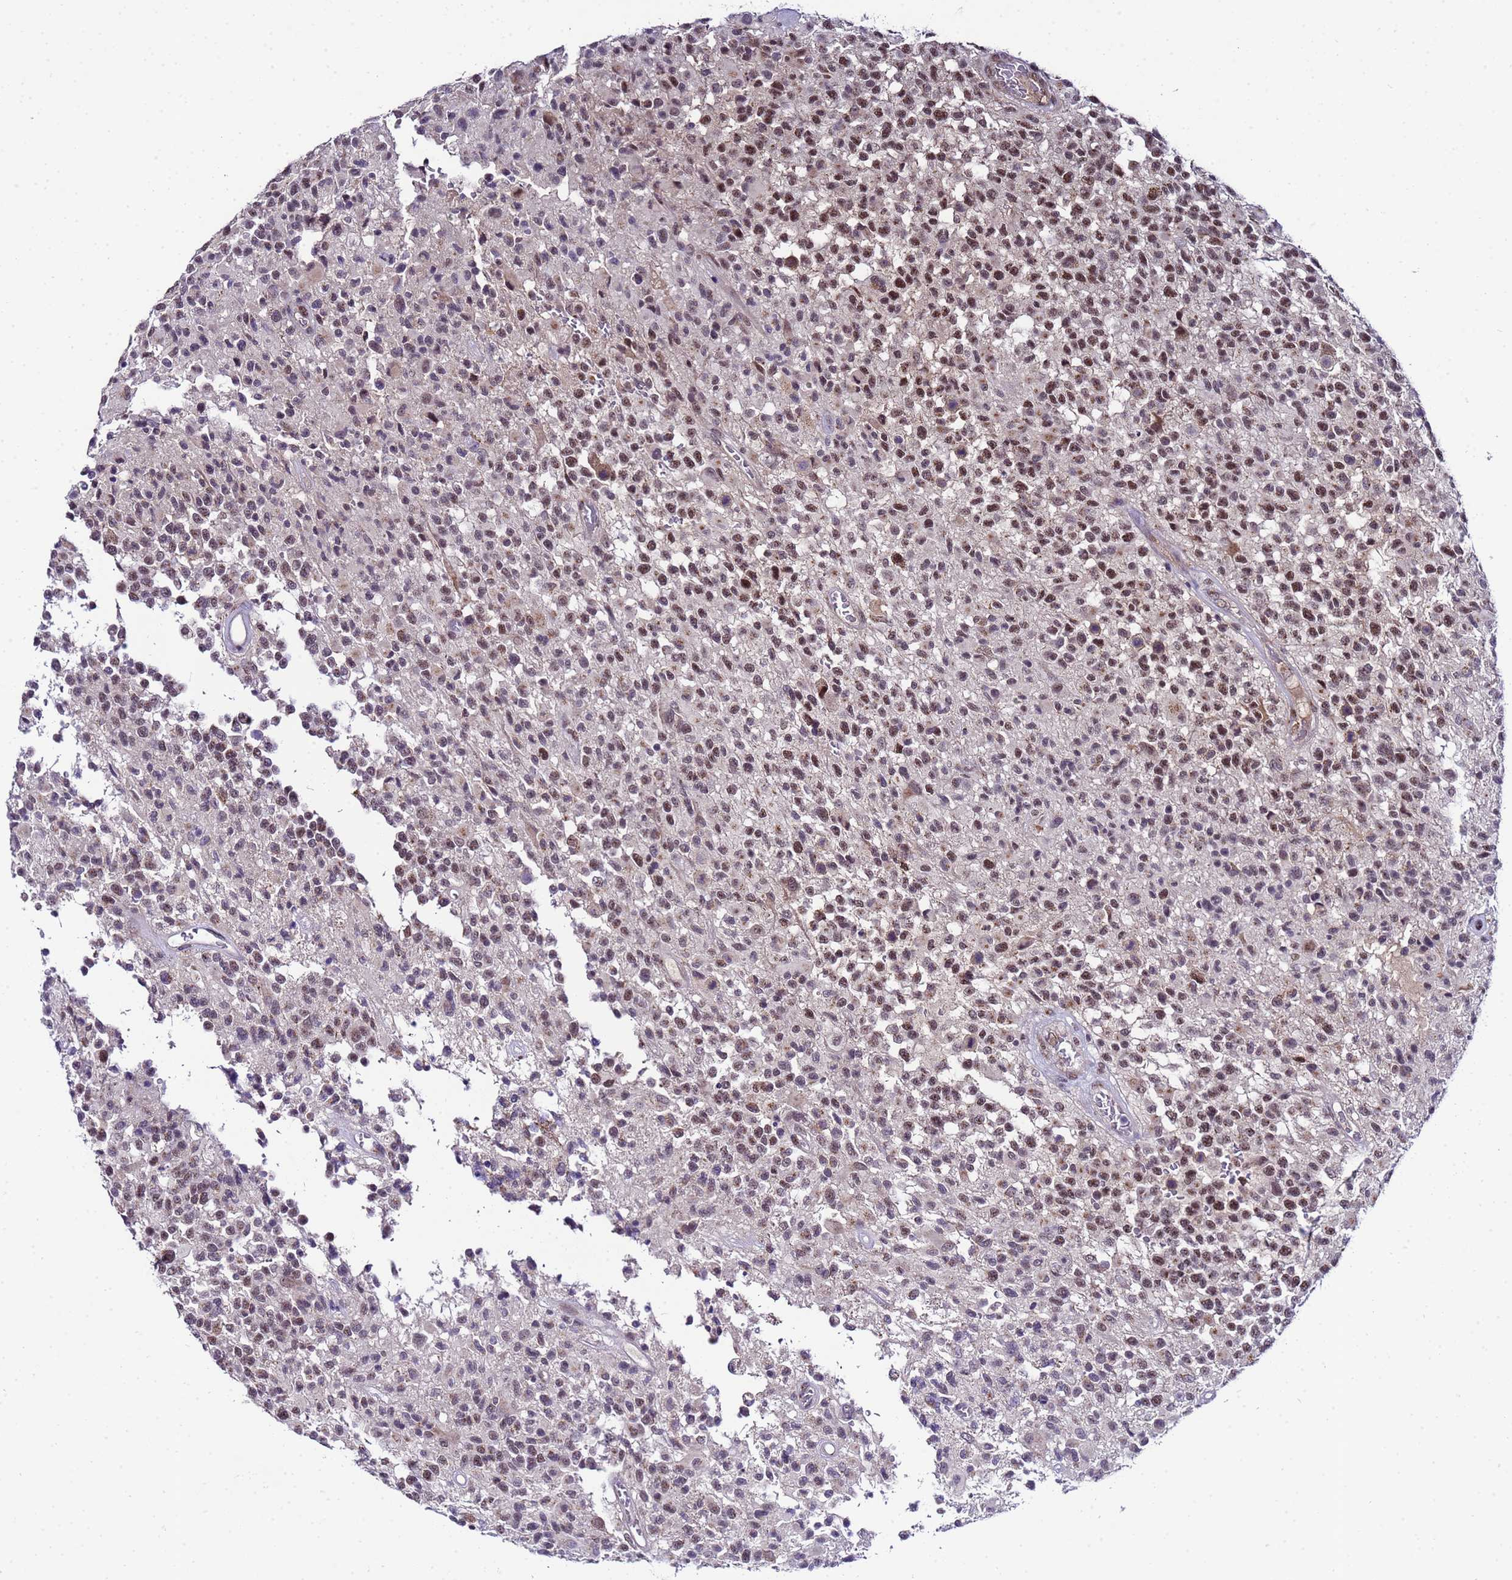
{"staining": {"intensity": "moderate", "quantity": ">75%", "location": "cytoplasmic/membranous,nuclear"}, "tissue": "glioma", "cell_type": "Tumor cells", "image_type": "cancer", "snomed": [{"axis": "morphology", "description": "Glioma, malignant, High grade"}, {"axis": "morphology", "description": "Glioblastoma, NOS"}, {"axis": "topography", "description": "Brain"}], "caption": "About >75% of tumor cells in human malignant glioma (high-grade) reveal moderate cytoplasmic/membranous and nuclear protein staining as visualized by brown immunohistochemical staining.", "gene": "C19orf47", "patient": {"sex": "male", "age": 60}}